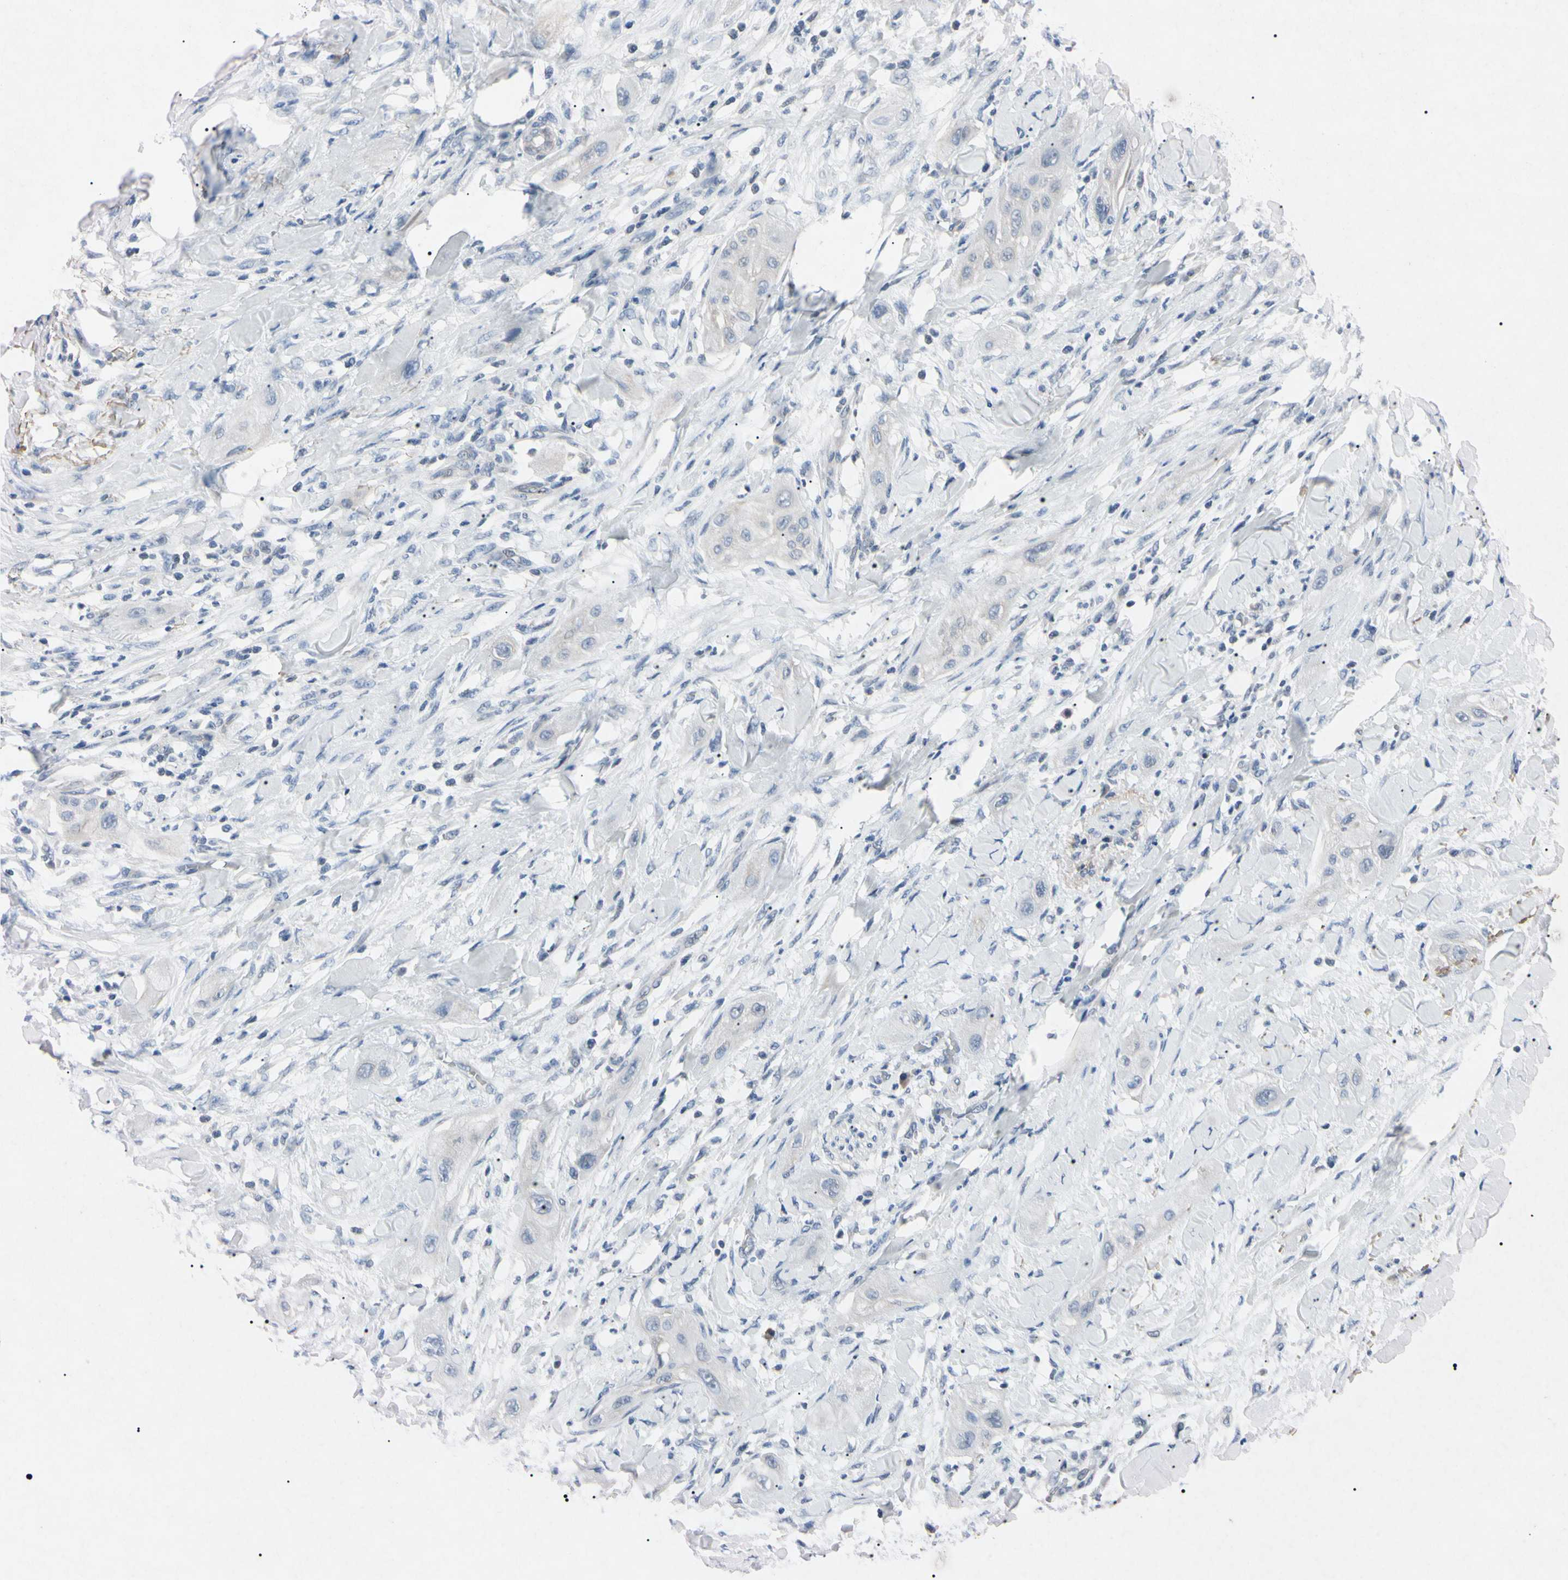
{"staining": {"intensity": "negative", "quantity": "none", "location": "none"}, "tissue": "lung cancer", "cell_type": "Tumor cells", "image_type": "cancer", "snomed": [{"axis": "morphology", "description": "Squamous cell carcinoma, NOS"}, {"axis": "topography", "description": "Lung"}], "caption": "Immunohistochemistry photomicrograph of squamous cell carcinoma (lung) stained for a protein (brown), which reveals no staining in tumor cells.", "gene": "ELN", "patient": {"sex": "female", "age": 47}}